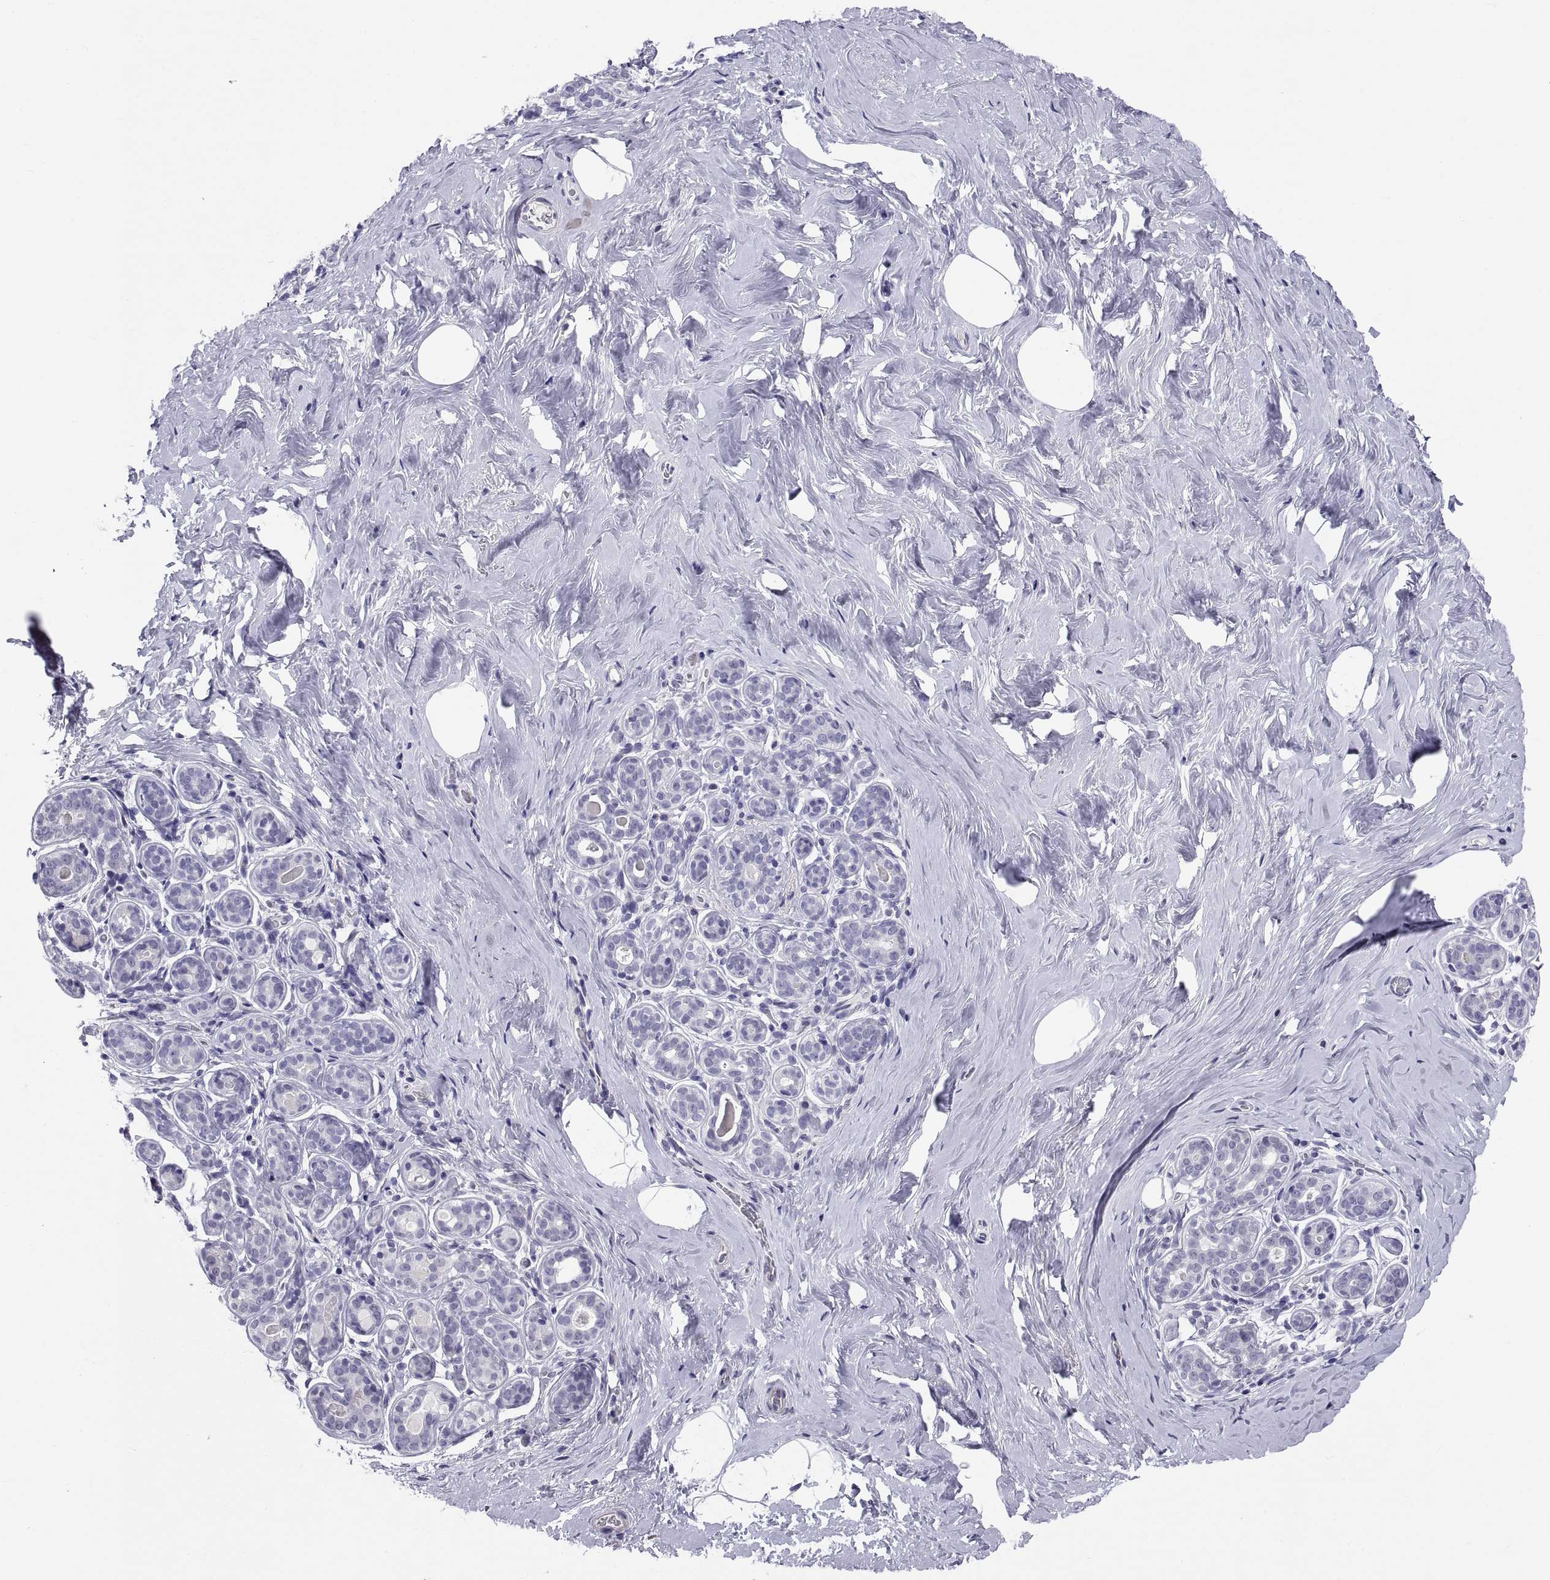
{"staining": {"intensity": "negative", "quantity": "none", "location": "none"}, "tissue": "breast", "cell_type": "Adipocytes", "image_type": "normal", "snomed": [{"axis": "morphology", "description": "Normal tissue, NOS"}, {"axis": "topography", "description": "Skin"}, {"axis": "topography", "description": "Breast"}], "caption": "Immunohistochemistry (IHC) of unremarkable human breast displays no positivity in adipocytes. (Immunohistochemistry, brightfield microscopy, high magnification).", "gene": "TEX13A", "patient": {"sex": "female", "age": 43}}